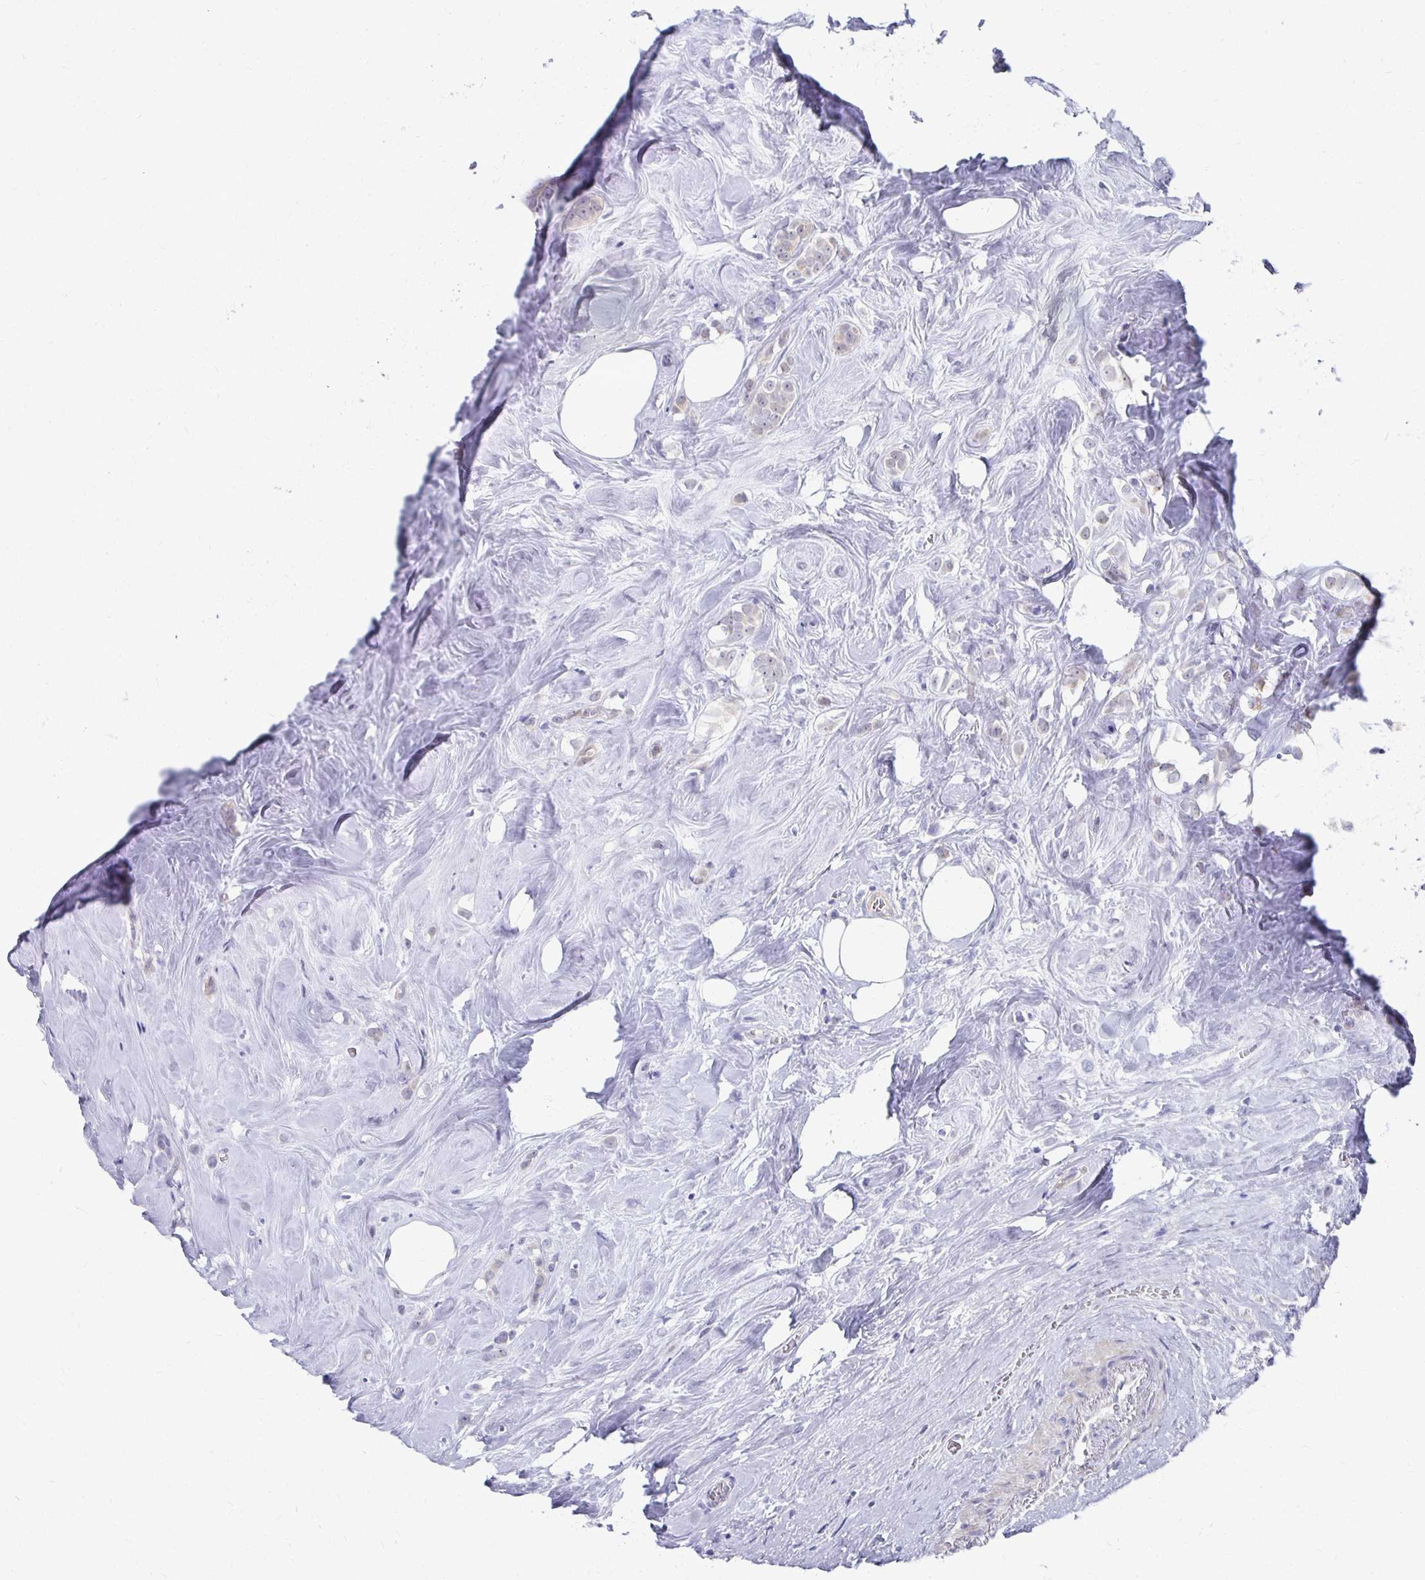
{"staining": {"intensity": "weak", "quantity": "<25%", "location": "cytoplasmic/membranous"}, "tissue": "breast cancer", "cell_type": "Tumor cells", "image_type": "cancer", "snomed": [{"axis": "morphology", "description": "Duct carcinoma"}, {"axis": "topography", "description": "Breast"}], "caption": "Immunohistochemistry (IHC) of human intraductal carcinoma (breast) displays no expression in tumor cells.", "gene": "SYCP3", "patient": {"sex": "female", "age": 80}}